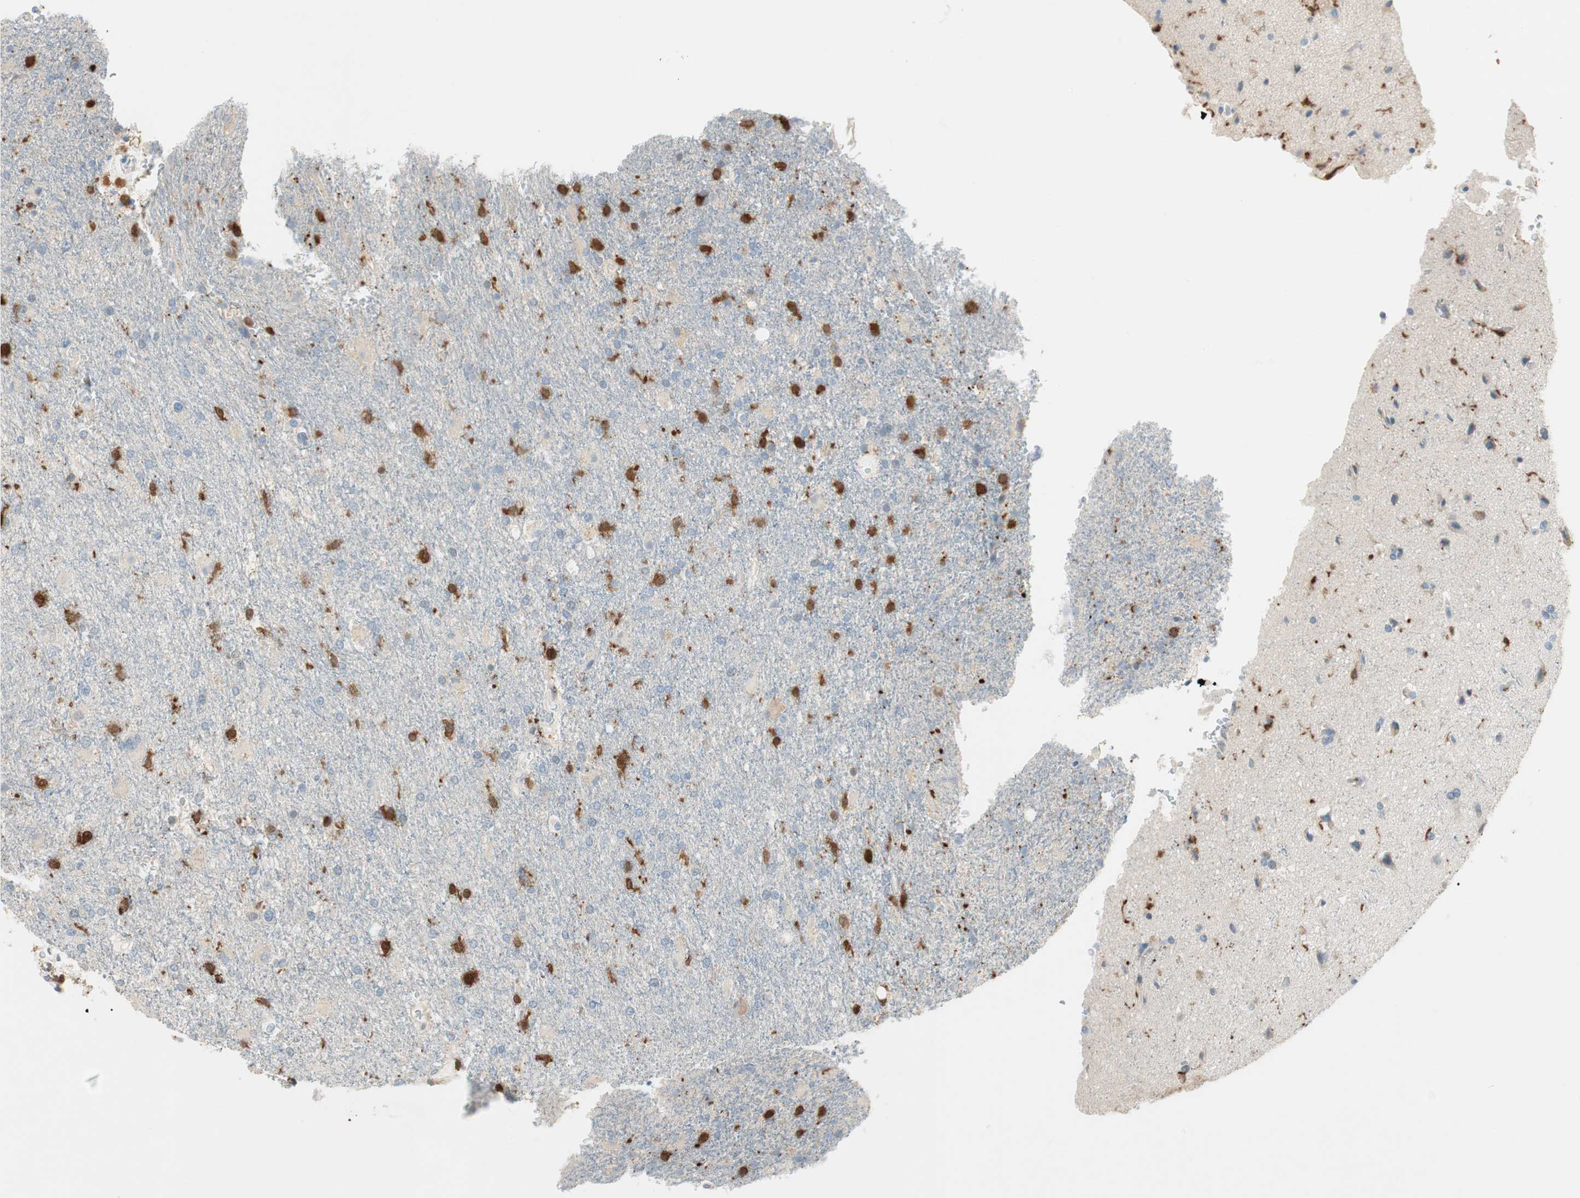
{"staining": {"intensity": "negative", "quantity": "none", "location": "none"}, "tissue": "glioma", "cell_type": "Tumor cells", "image_type": "cancer", "snomed": [{"axis": "morphology", "description": "Glioma, malignant, High grade"}, {"axis": "topography", "description": "Brain"}], "caption": "DAB (3,3'-diaminobenzidine) immunohistochemical staining of glioma reveals no significant expression in tumor cells.", "gene": "COTL1", "patient": {"sex": "male", "age": 71}}